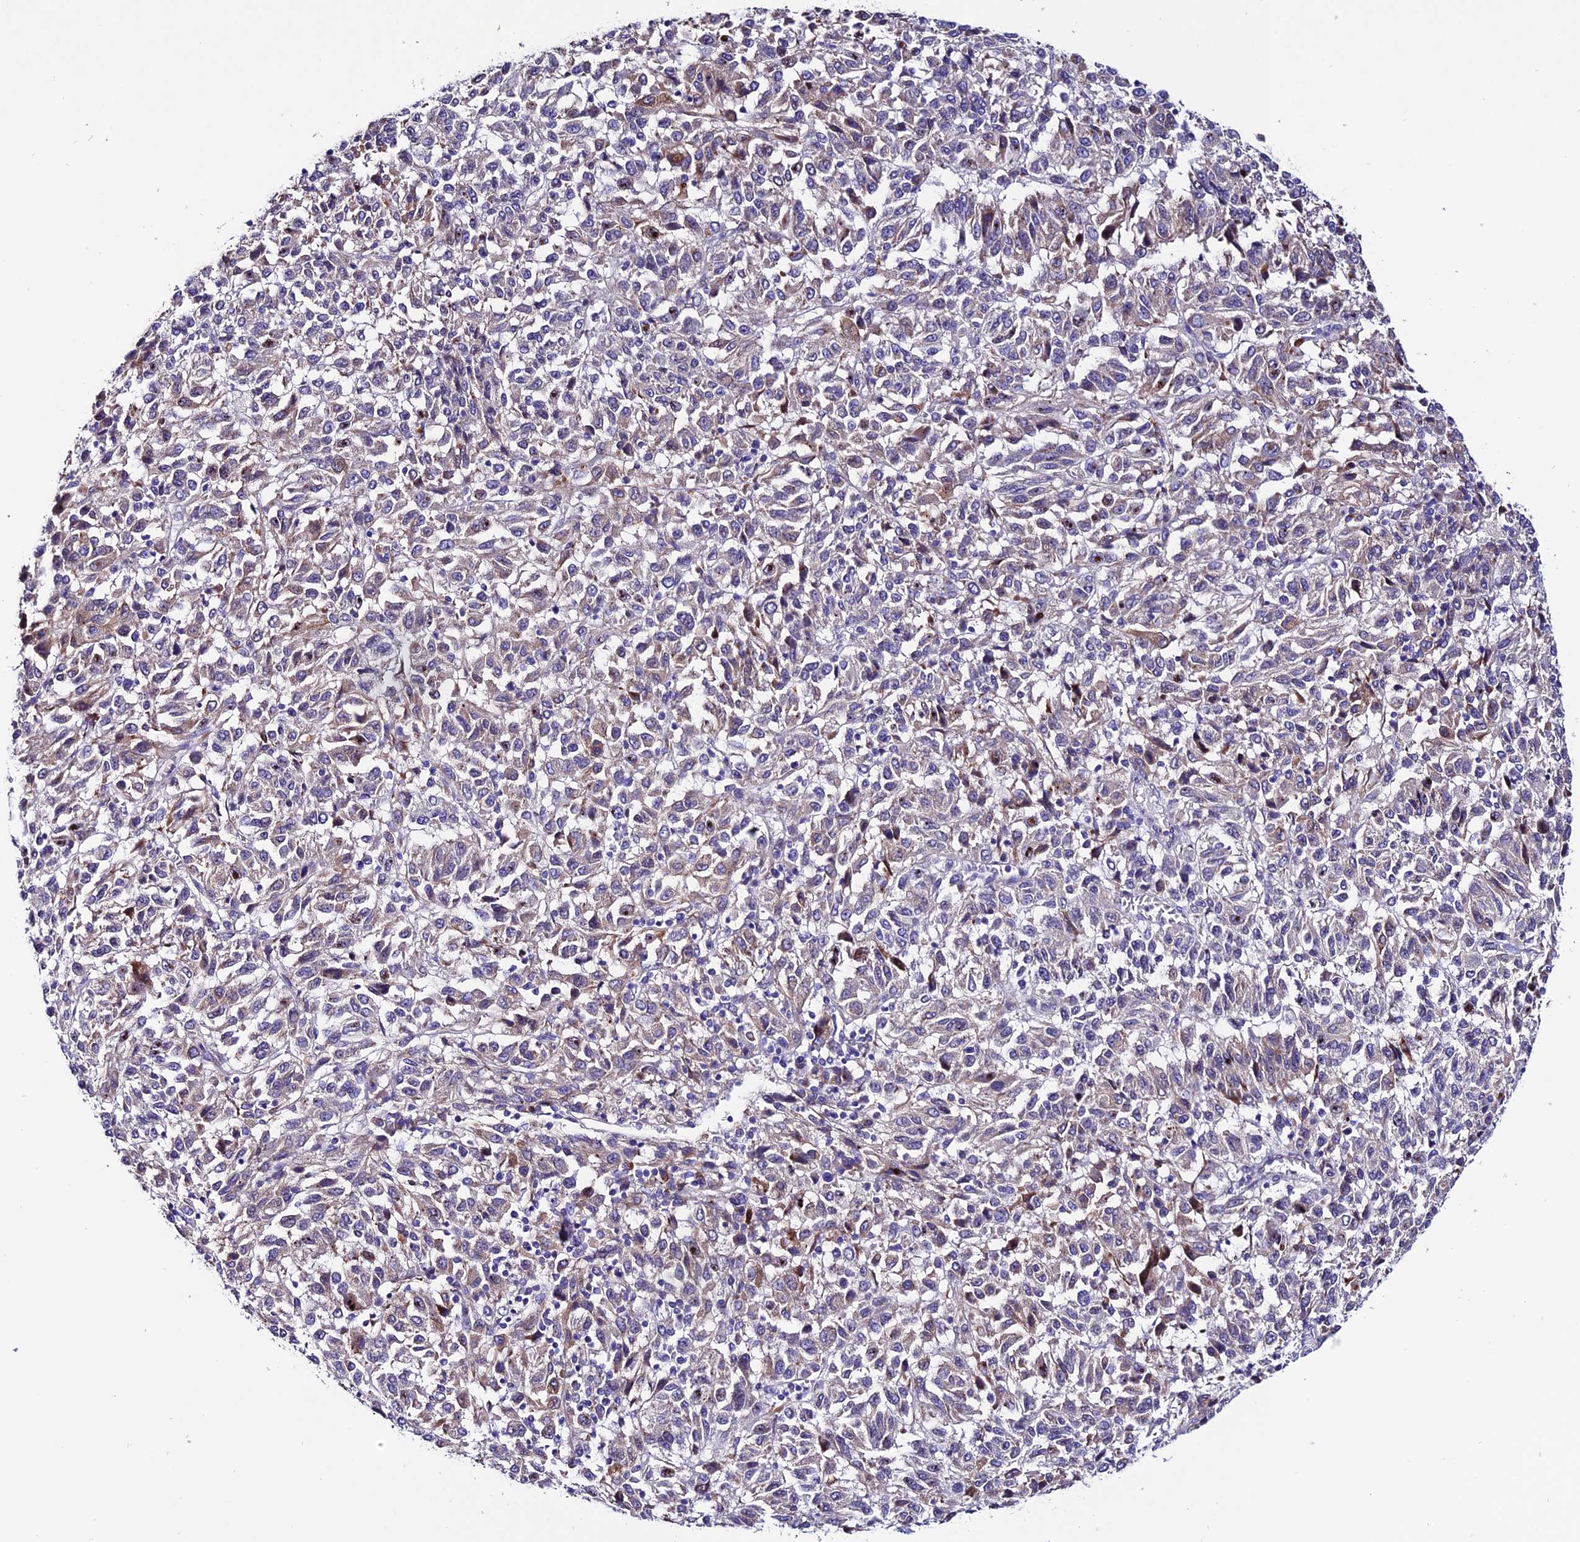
{"staining": {"intensity": "weak", "quantity": "25%-75%", "location": "cytoplasmic/membranous"}, "tissue": "melanoma", "cell_type": "Tumor cells", "image_type": "cancer", "snomed": [{"axis": "morphology", "description": "Malignant melanoma, Metastatic site"}, {"axis": "topography", "description": "Lung"}], "caption": "High-magnification brightfield microscopy of malignant melanoma (metastatic site) stained with DAB (brown) and counterstained with hematoxylin (blue). tumor cells exhibit weak cytoplasmic/membranous expression is identified in approximately25%-75% of cells.", "gene": "OR51Q1", "patient": {"sex": "male", "age": 64}}